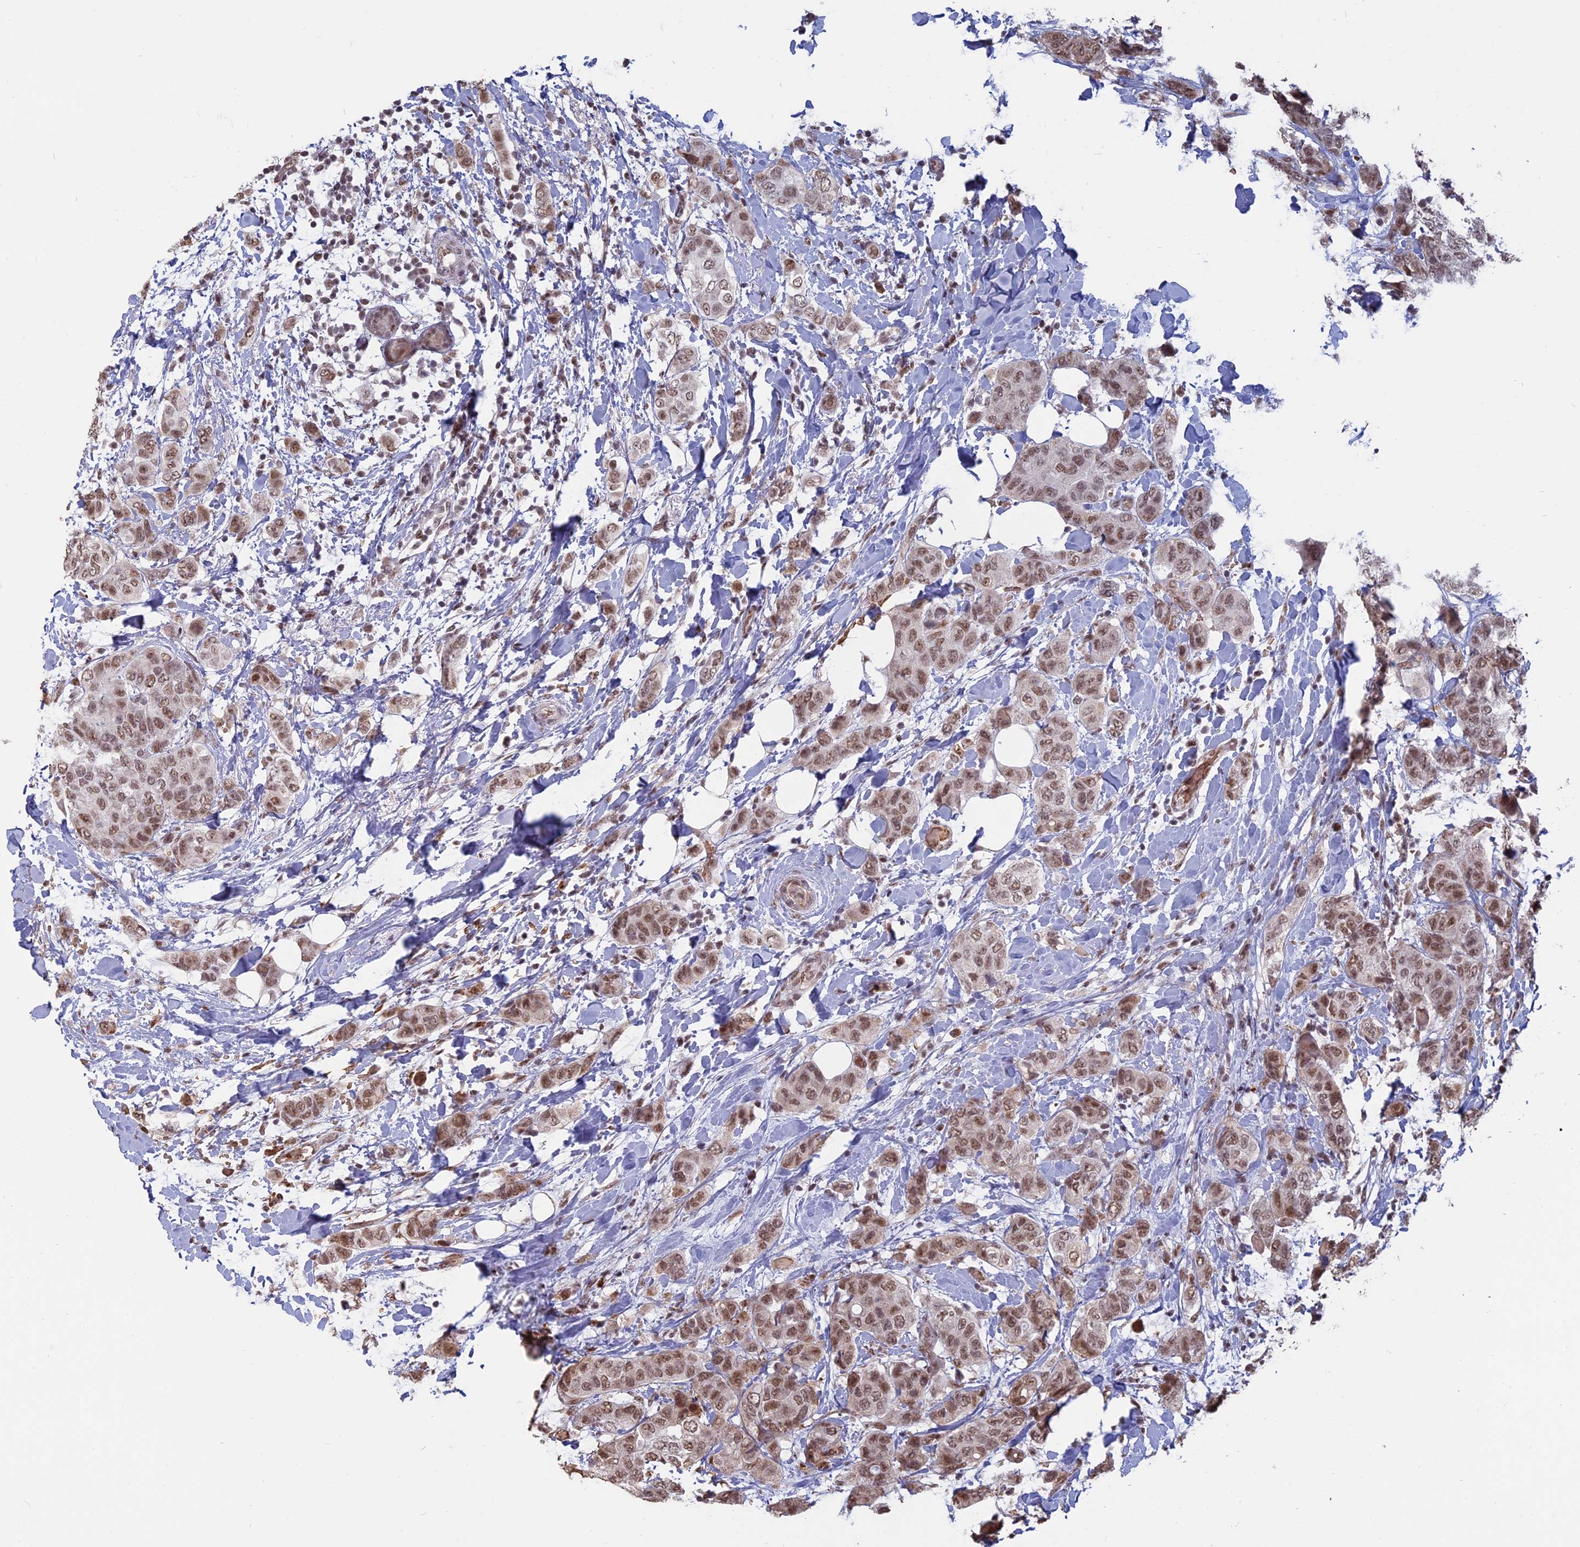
{"staining": {"intensity": "moderate", "quantity": ">75%", "location": "nuclear"}, "tissue": "breast cancer", "cell_type": "Tumor cells", "image_type": "cancer", "snomed": [{"axis": "morphology", "description": "Lobular carcinoma"}, {"axis": "topography", "description": "Breast"}], "caption": "Moderate nuclear positivity for a protein is identified in about >75% of tumor cells of lobular carcinoma (breast) using immunohistochemistry.", "gene": "MFAP1", "patient": {"sex": "female", "age": 51}}